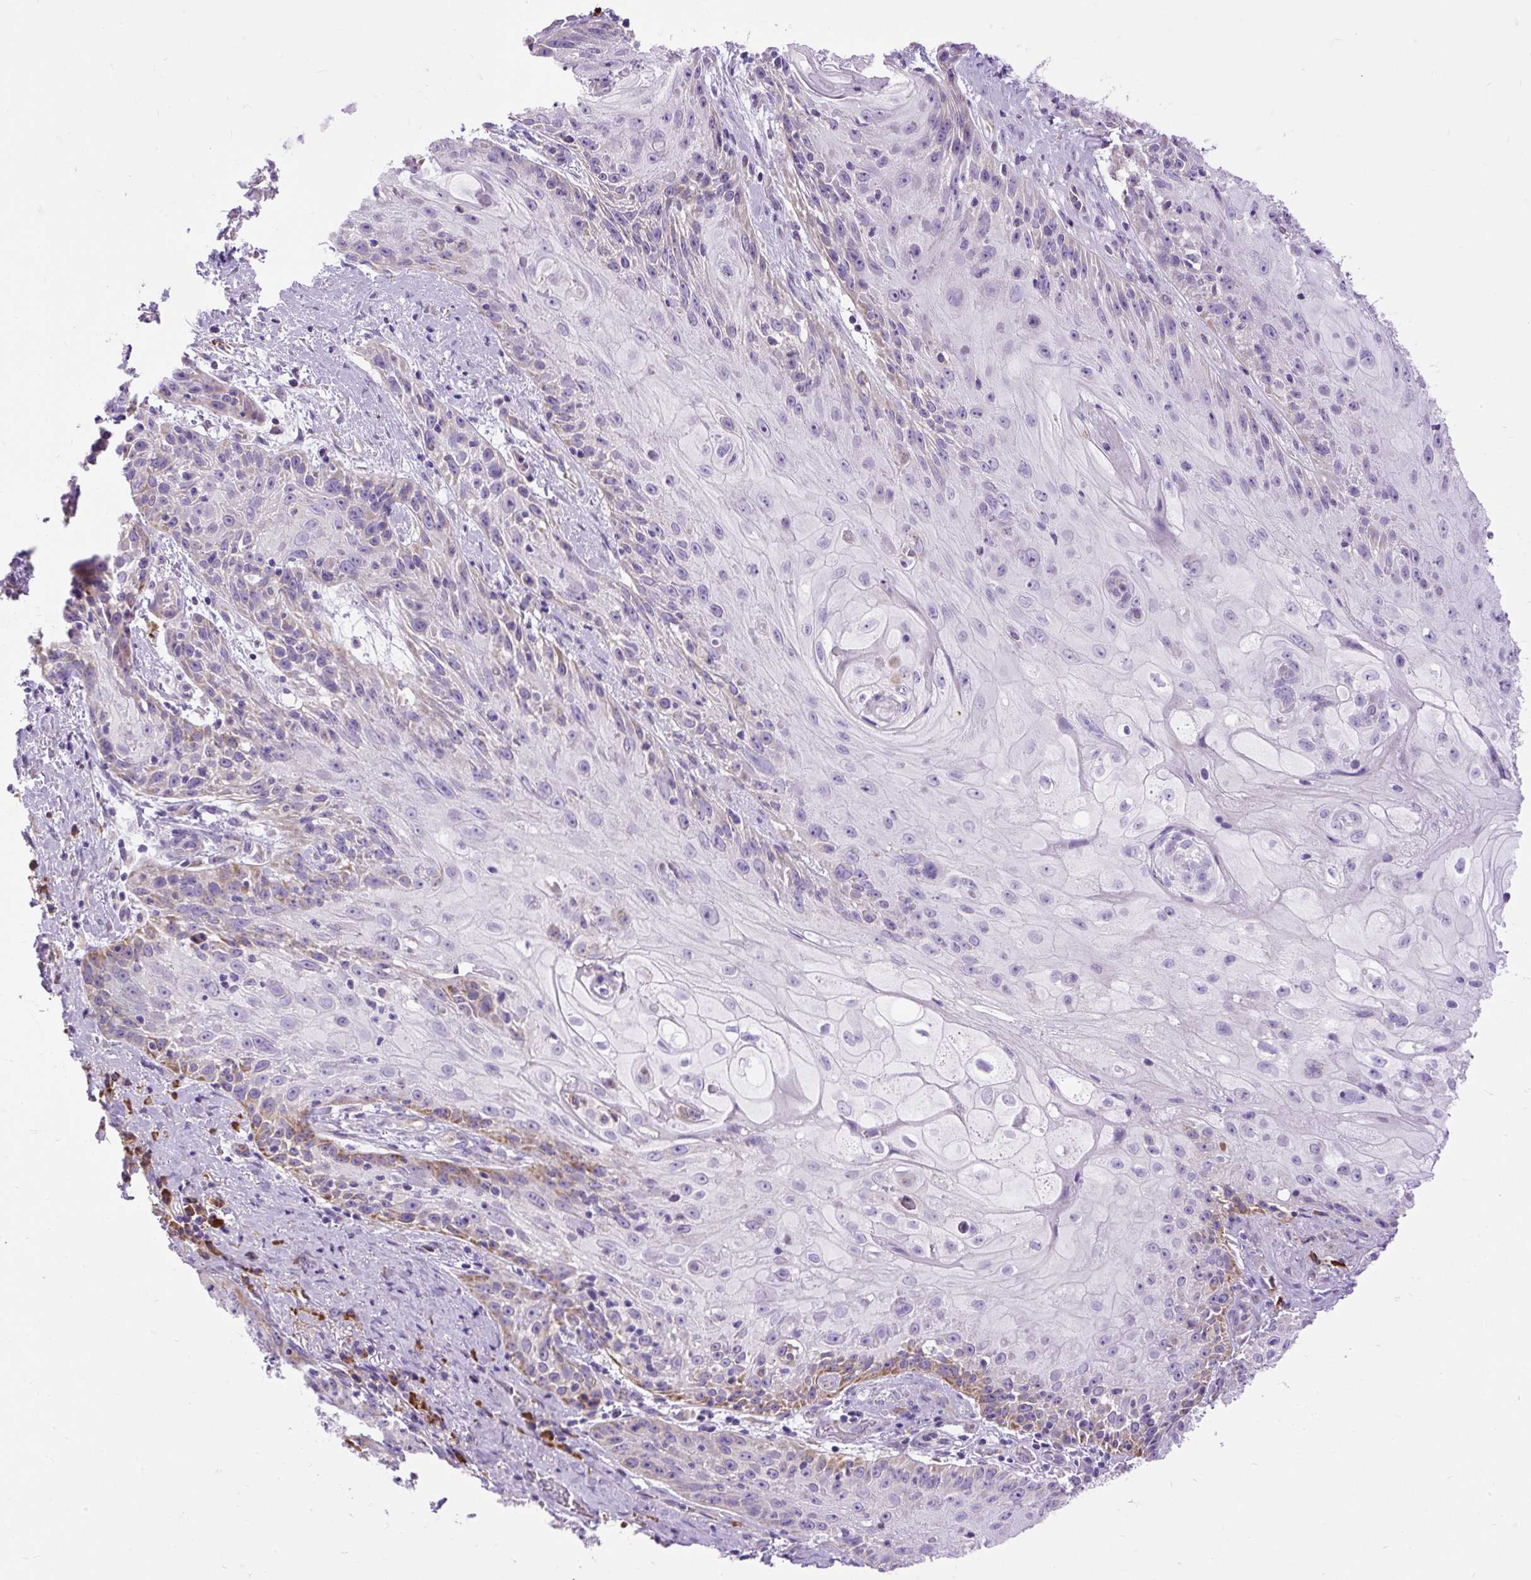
{"staining": {"intensity": "weak", "quantity": "<25%", "location": "cytoplasmic/membranous"}, "tissue": "skin cancer", "cell_type": "Tumor cells", "image_type": "cancer", "snomed": [{"axis": "morphology", "description": "Squamous cell carcinoma, NOS"}, {"axis": "topography", "description": "Skin"}, {"axis": "topography", "description": "Vulva"}], "caption": "An image of skin cancer (squamous cell carcinoma) stained for a protein demonstrates no brown staining in tumor cells.", "gene": "SYBU", "patient": {"sex": "female", "age": 76}}